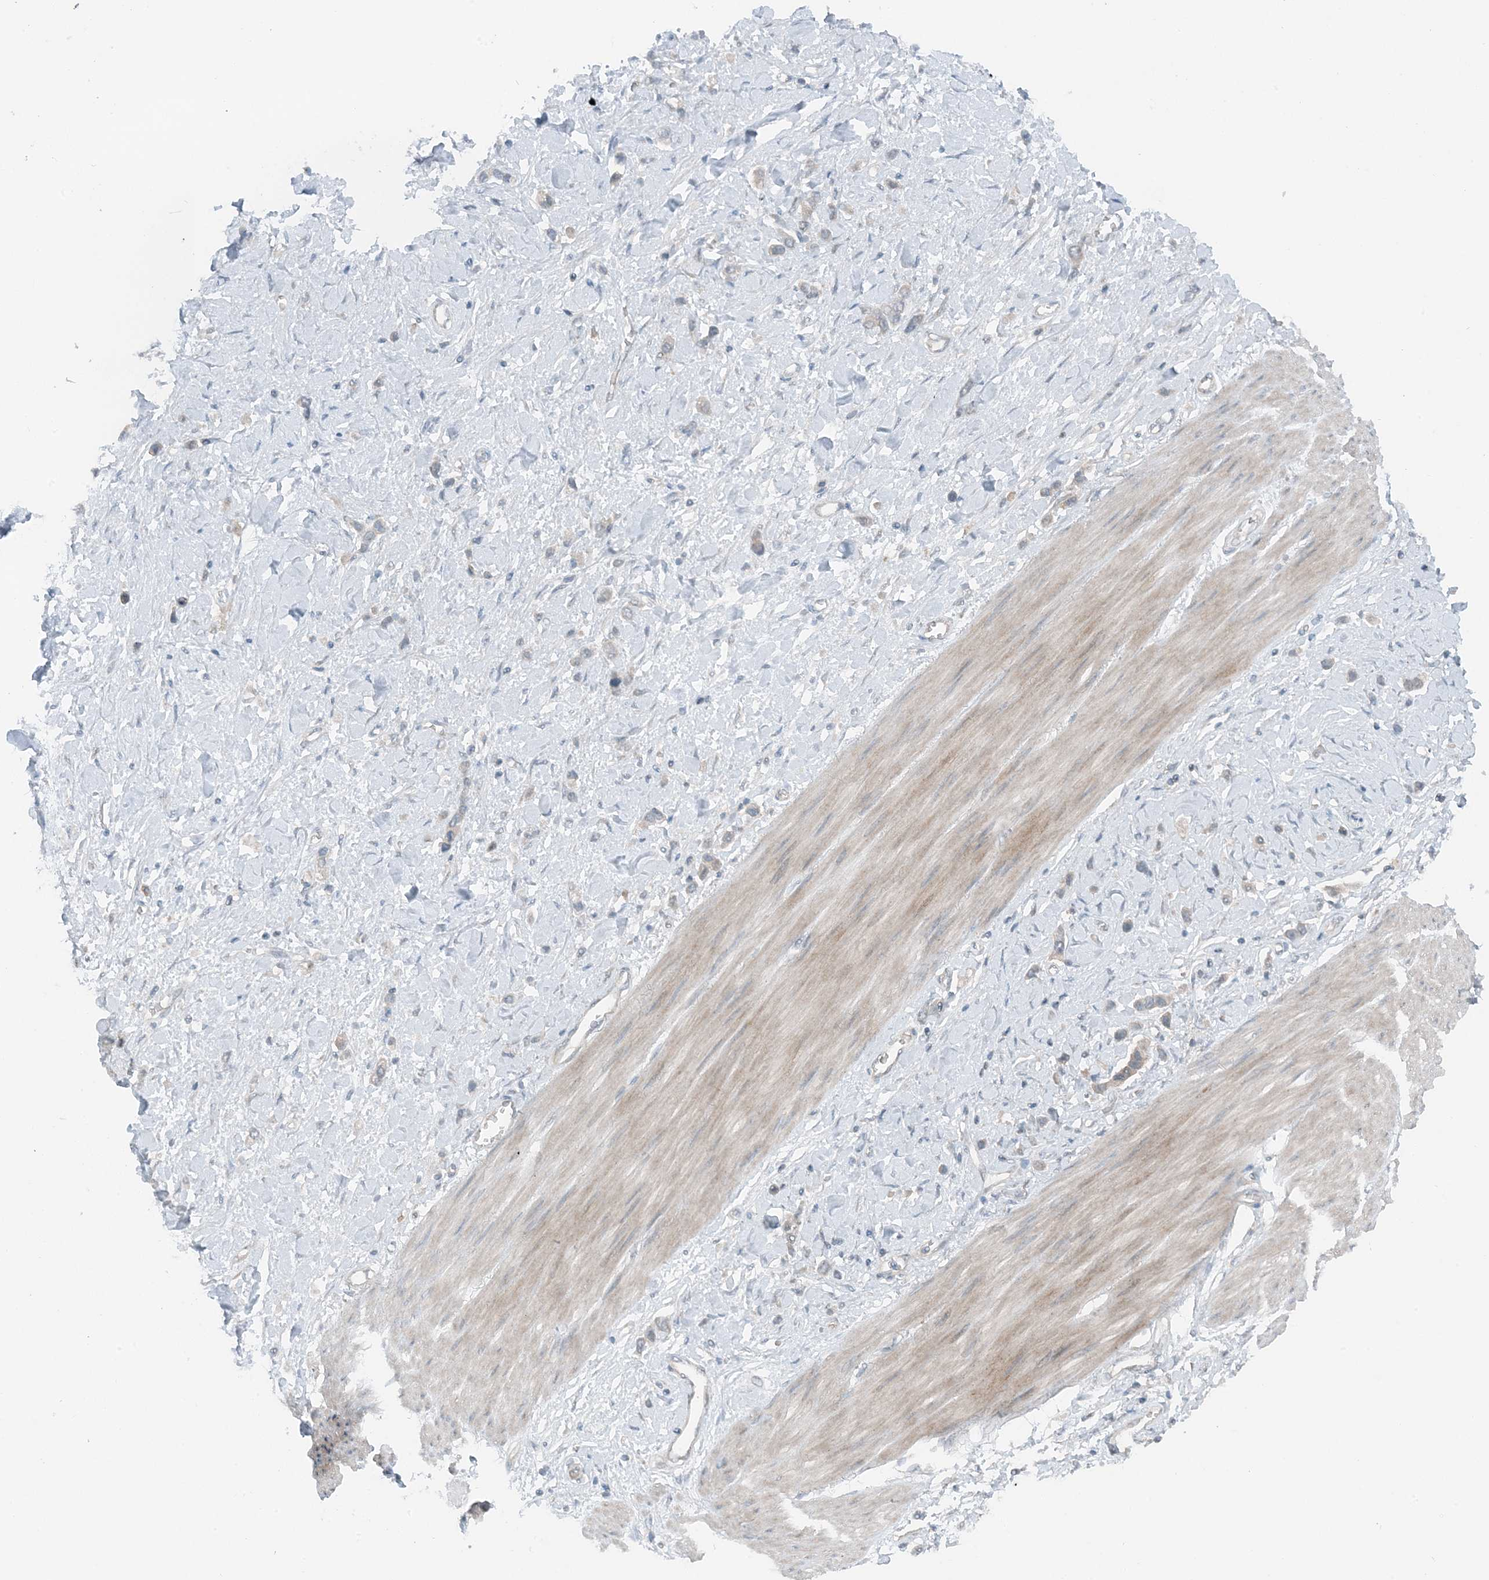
{"staining": {"intensity": "negative", "quantity": "none", "location": "none"}, "tissue": "stomach cancer", "cell_type": "Tumor cells", "image_type": "cancer", "snomed": [{"axis": "morphology", "description": "Normal tissue, NOS"}, {"axis": "morphology", "description": "Adenocarcinoma, NOS"}, {"axis": "topography", "description": "Stomach, upper"}, {"axis": "topography", "description": "Stomach"}], "caption": "IHC photomicrograph of neoplastic tissue: human stomach cancer (adenocarcinoma) stained with DAB (3,3'-diaminobenzidine) demonstrates no significant protein expression in tumor cells.", "gene": "MITD1", "patient": {"sex": "female", "age": 65}}